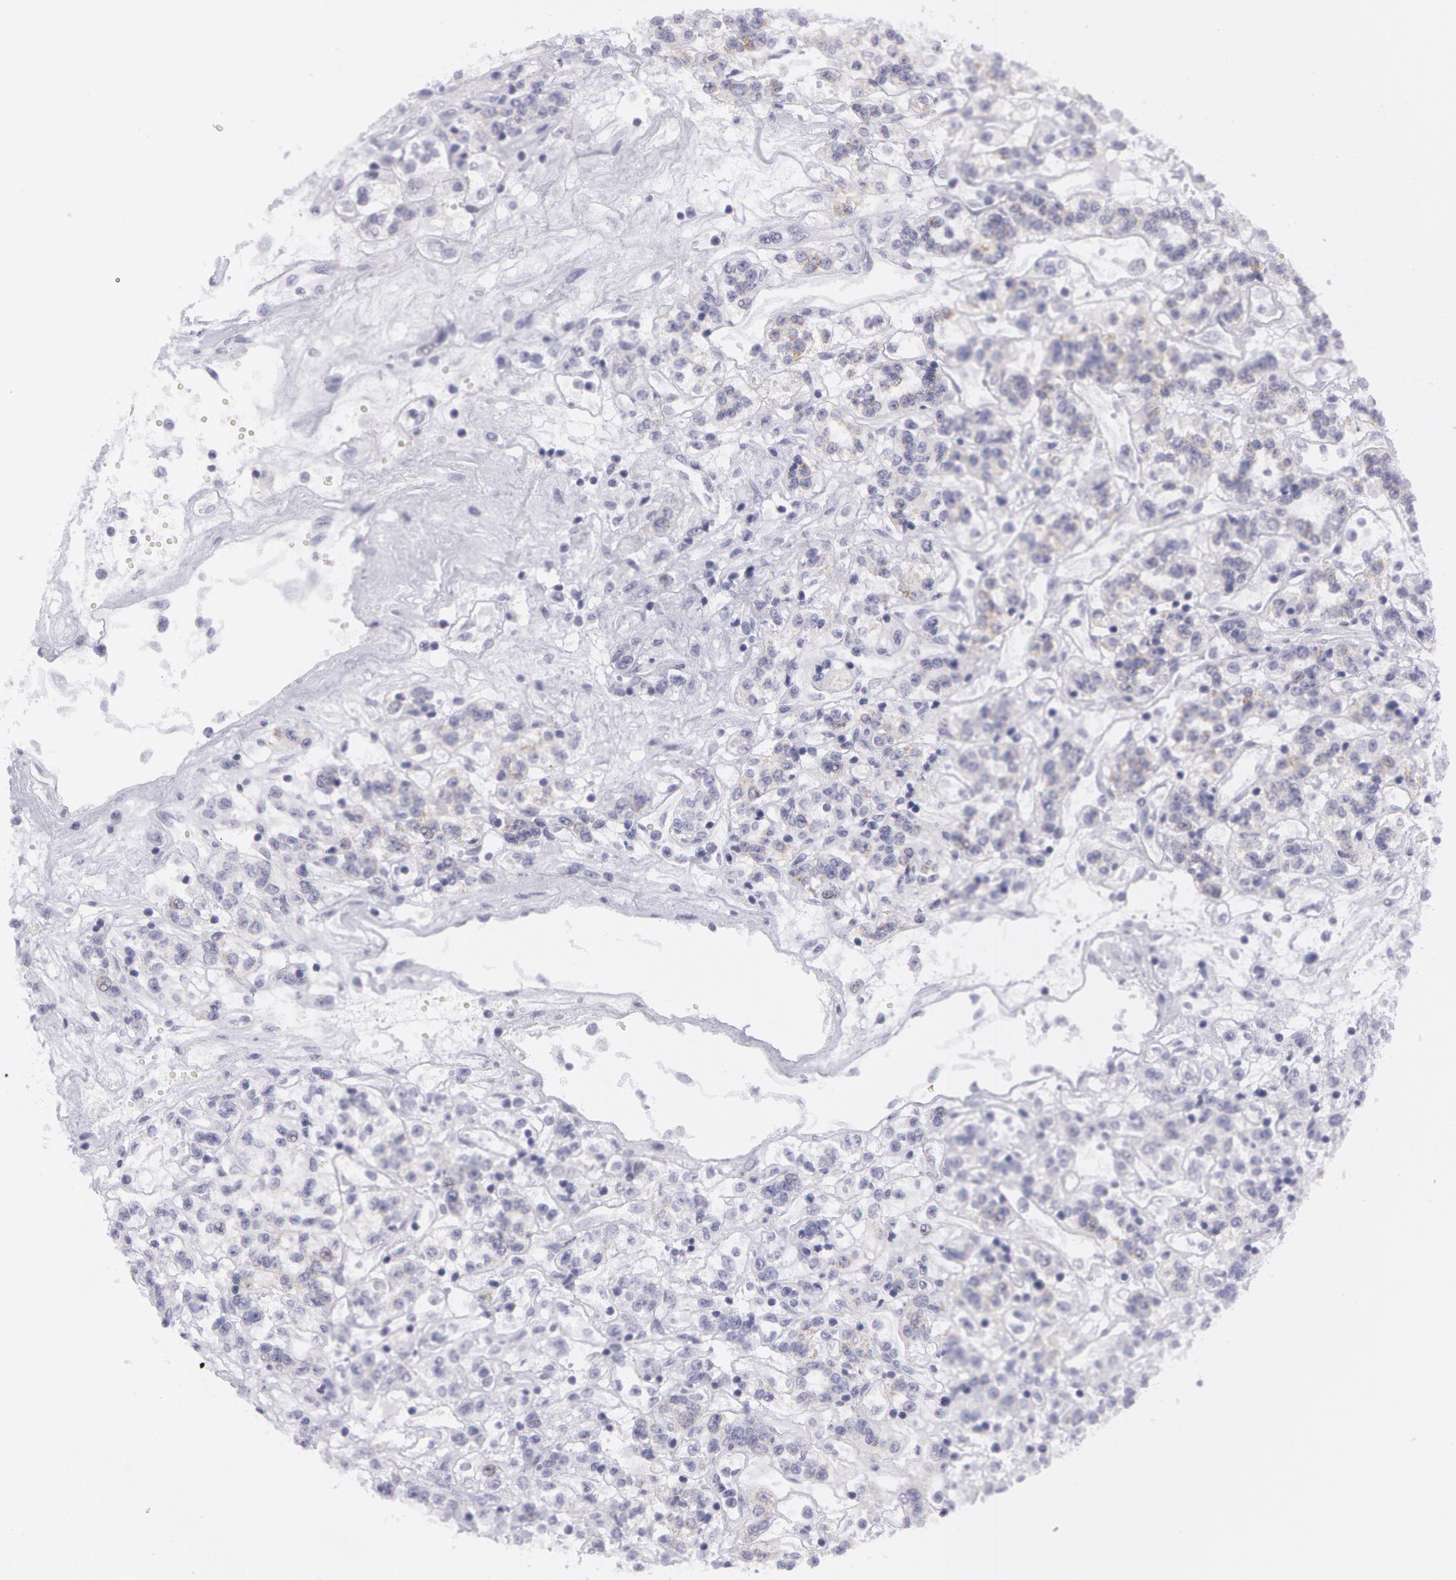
{"staining": {"intensity": "negative", "quantity": "none", "location": "none"}, "tissue": "renal cancer", "cell_type": "Tumor cells", "image_type": "cancer", "snomed": [{"axis": "morphology", "description": "Adenocarcinoma, NOS"}, {"axis": "topography", "description": "Kidney"}], "caption": "The IHC image has no significant staining in tumor cells of renal cancer tissue.", "gene": "AMACR", "patient": {"sex": "female", "age": 76}}